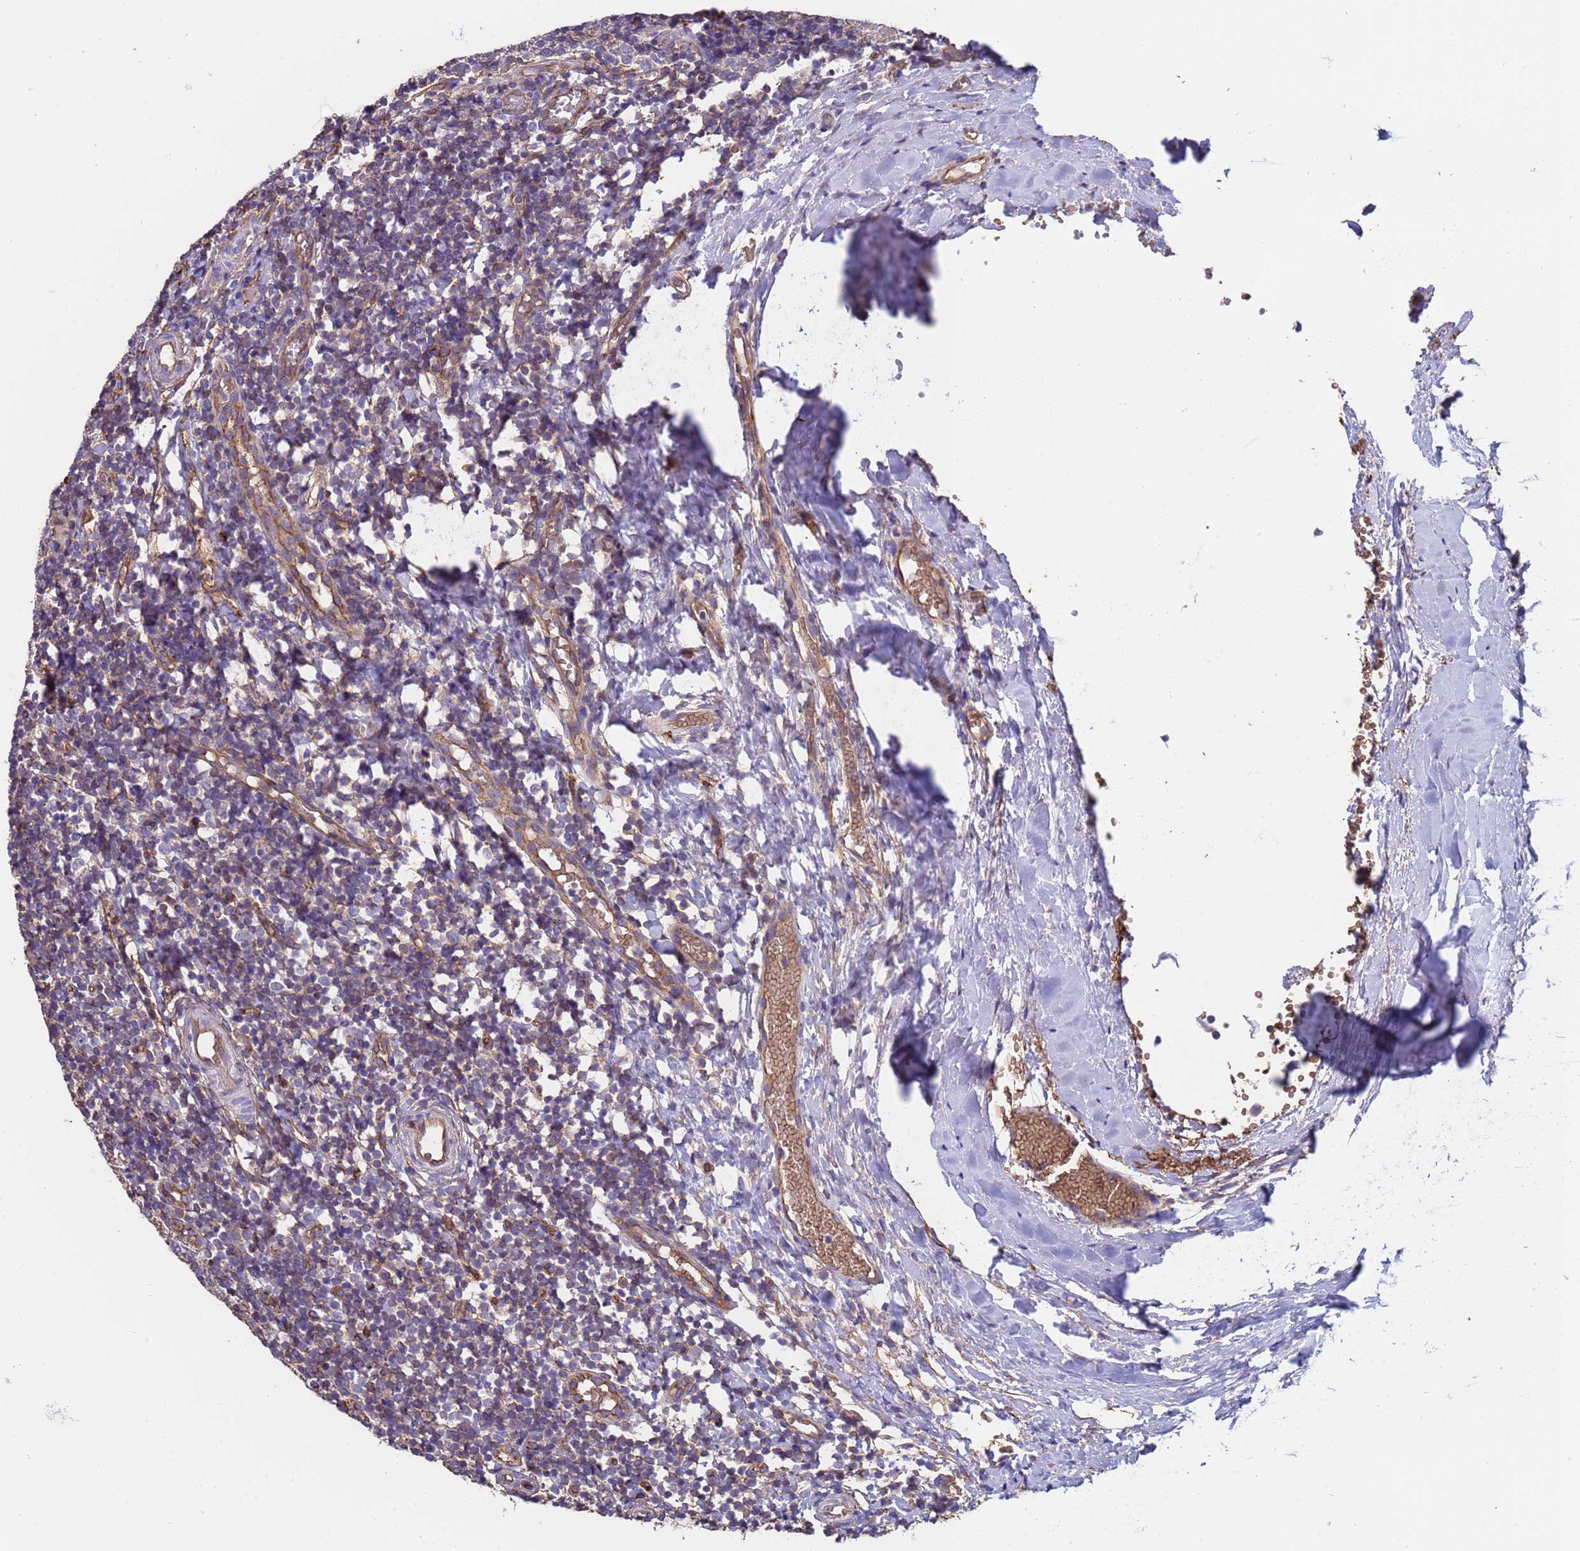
{"staining": {"intensity": "strong", "quantity": "<25%", "location": "cytoplasmic/membranous"}, "tissue": "tonsil", "cell_type": "Germinal center cells", "image_type": "normal", "snomed": [{"axis": "morphology", "description": "Normal tissue, NOS"}, {"axis": "topography", "description": "Tonsil"}], "caption": "IHC staining of benign tonsil, which reveals medium levels of strong cytoplasmic/membranous expression in about <25% of germinal center cells indicating strong cytoplasmic/membranous protein positivity. The staining was performed using DAB (3,3'-diaminobenzidine) (brown) for protein detection and nuclei were counterstained in hematoxylin (blue).", "gene": "ZNF248", "patient": {"sex": "female", "age": 19}}